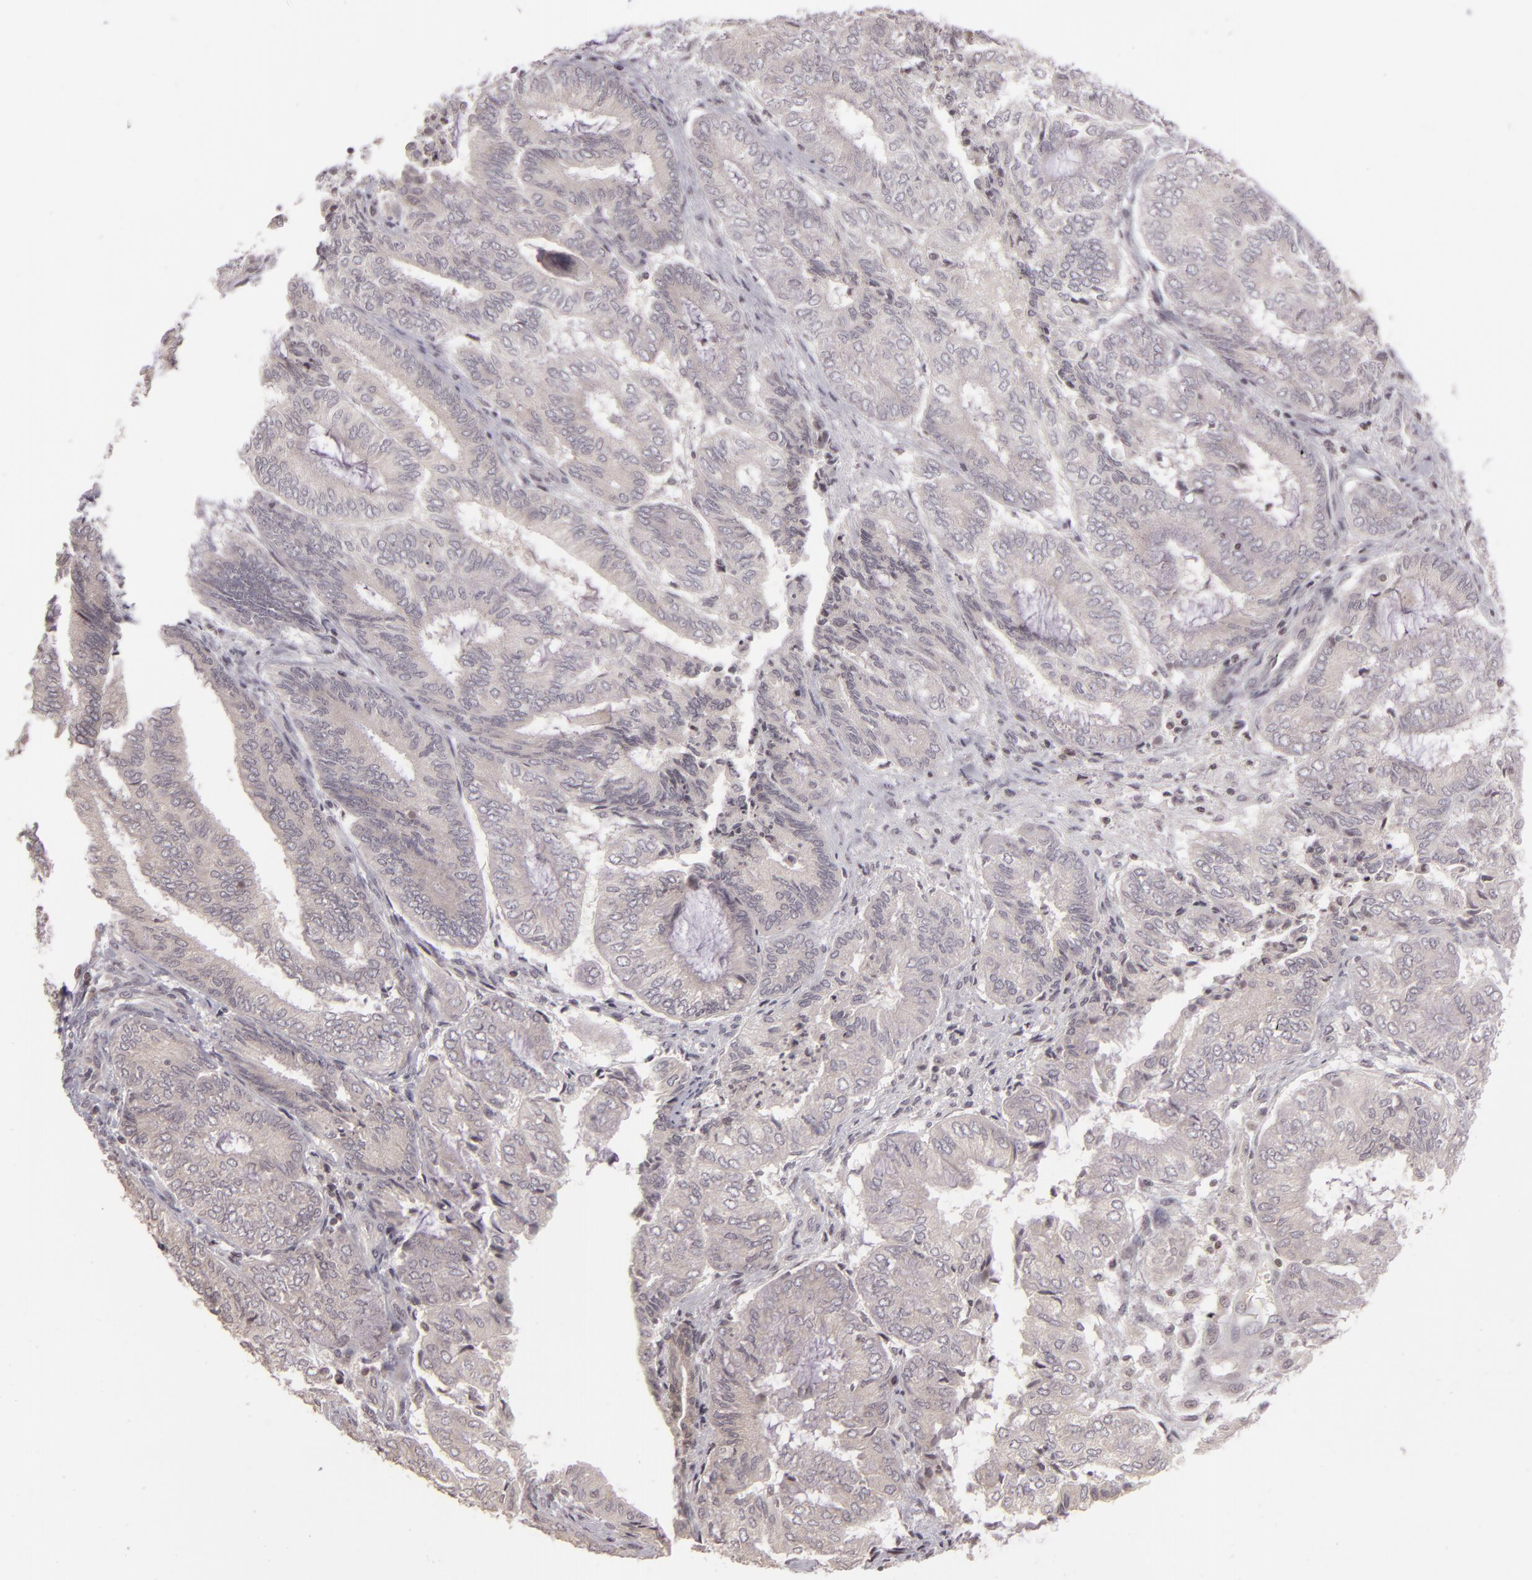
{"staining": {"intensity": "negative", "quantity": "none", "location": "none"}, "tissue": "endometrial cancer", "cell_type": "Tumor cells", "image_type": "cancer", "snomed": [{"axis": "morphology", "description": "Adenocarcinoma, NOS"}, {"axis": "topography", "description": "Endometrium"}], "caption": "A micrograph of endometrial cancer stained for a protein reveals no brown staining in tumor cells.", "gene": "AKAP6", "patient": {"sex": "female", "age": 59}}